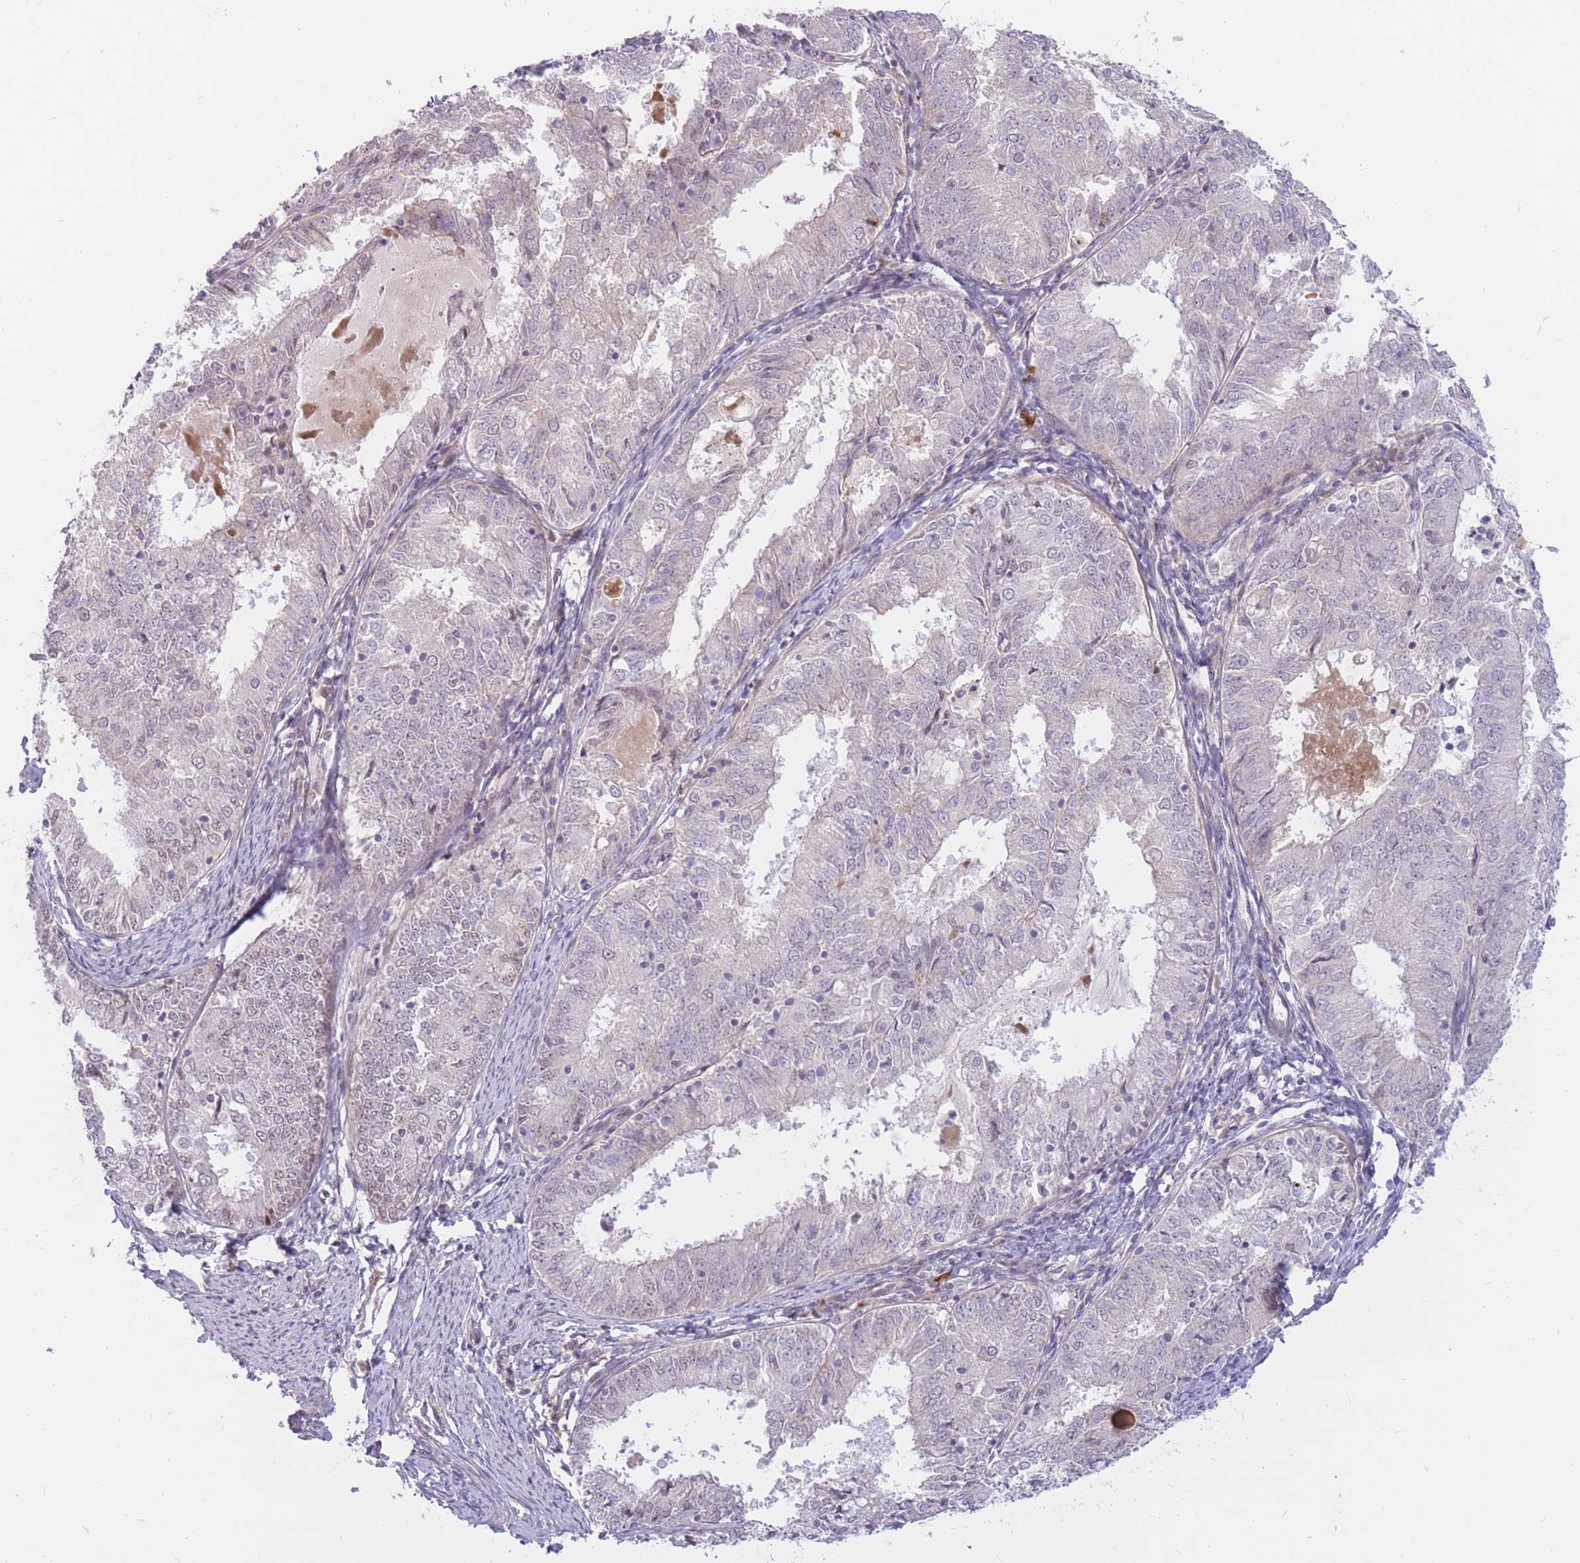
{"staining": {"intensity": "weak", "quantity": "25%-75%", "location": "nuclear"}, "tissue": "endometrial cancer", "cell_type": "Tumor cells", "image_type": "cancer", "snomed": [{"axis": "morphology", "description": "Adenocarcinoma, NOS"}, {"axis": "topography", "description": "Endometrium"}], "caption": "Tumor cells exhibit low levels of weak nuclear positivity in approximately 25%-75% of cells in endometrial adenocarcinoma.", "gene": "ERICH6B", "patient": {"sex": "female", "age": 57}}